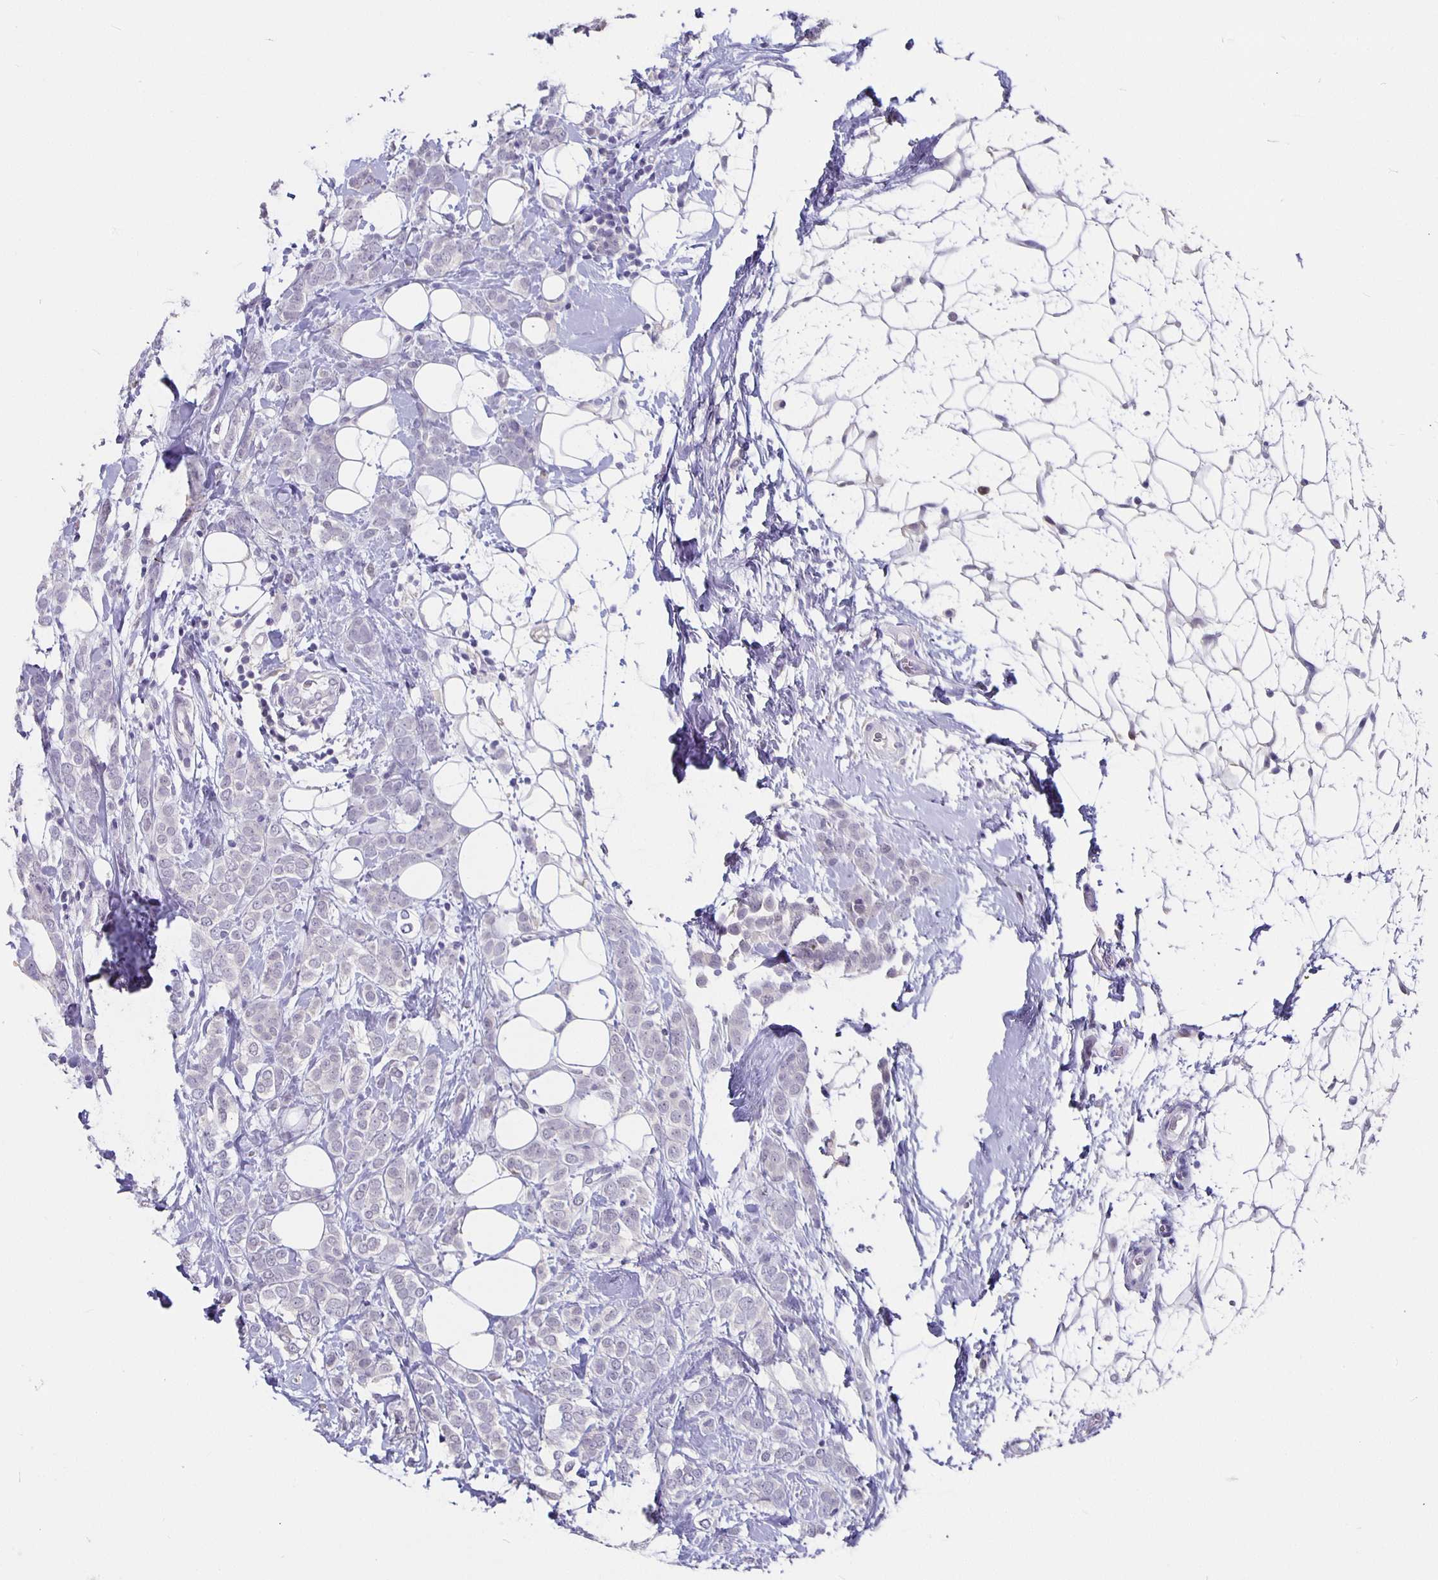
{"staining": {"intensity": "negative", "quantity": "none", "location": "none"}, "tissue": "breast cancer", "cell_type": "Tumor cells", "image_type": "cancer", "snomed": [{"axis": "morphology", "description": "Lobular carcinoma"}, {"axis": "topography", "description": "Breast"}], "caption": "This is an immunohistochemistry (IHC) photomicrograph of lobular carcinoma (breast). There is no expression in tumor cells.", "gene": "GPX4", "patient": {"sex": "female", "age": 49}}